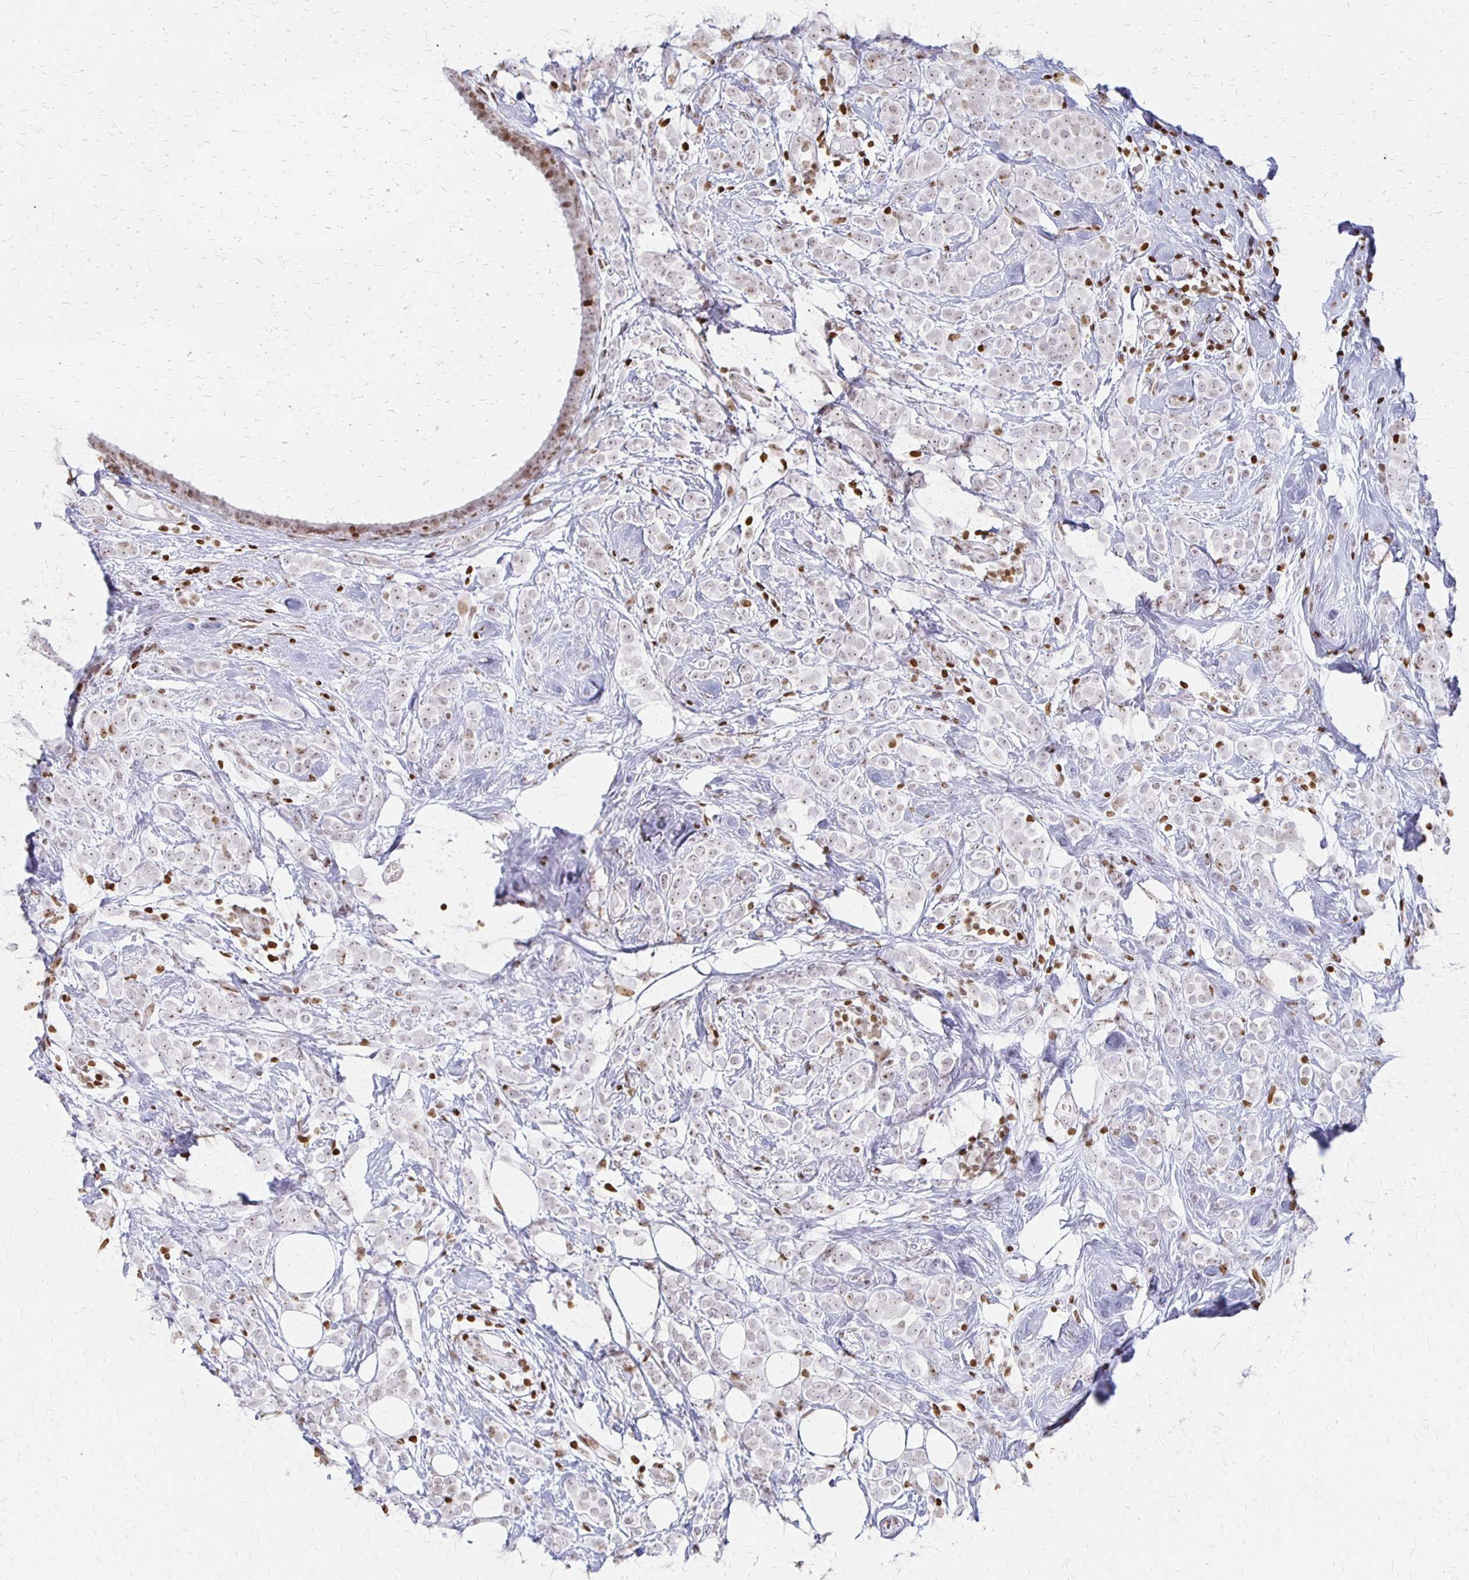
{"staining": {"intensity": "negative", "quantity": "none", "location": "none"}, "tissue": "breast cancer", "cell_type": "Tumor cells", "image_type": "cancer", "snomed": [{"axis": "morphology", "description": "Lobular carcinoma"}, {"axis": "topography", "description": "Breast"}], "caption": "Tumor cells show no significant staining in breast cancer.", "gene": "ZNF280C", "patient": {"sex": "female", "age": 49}}